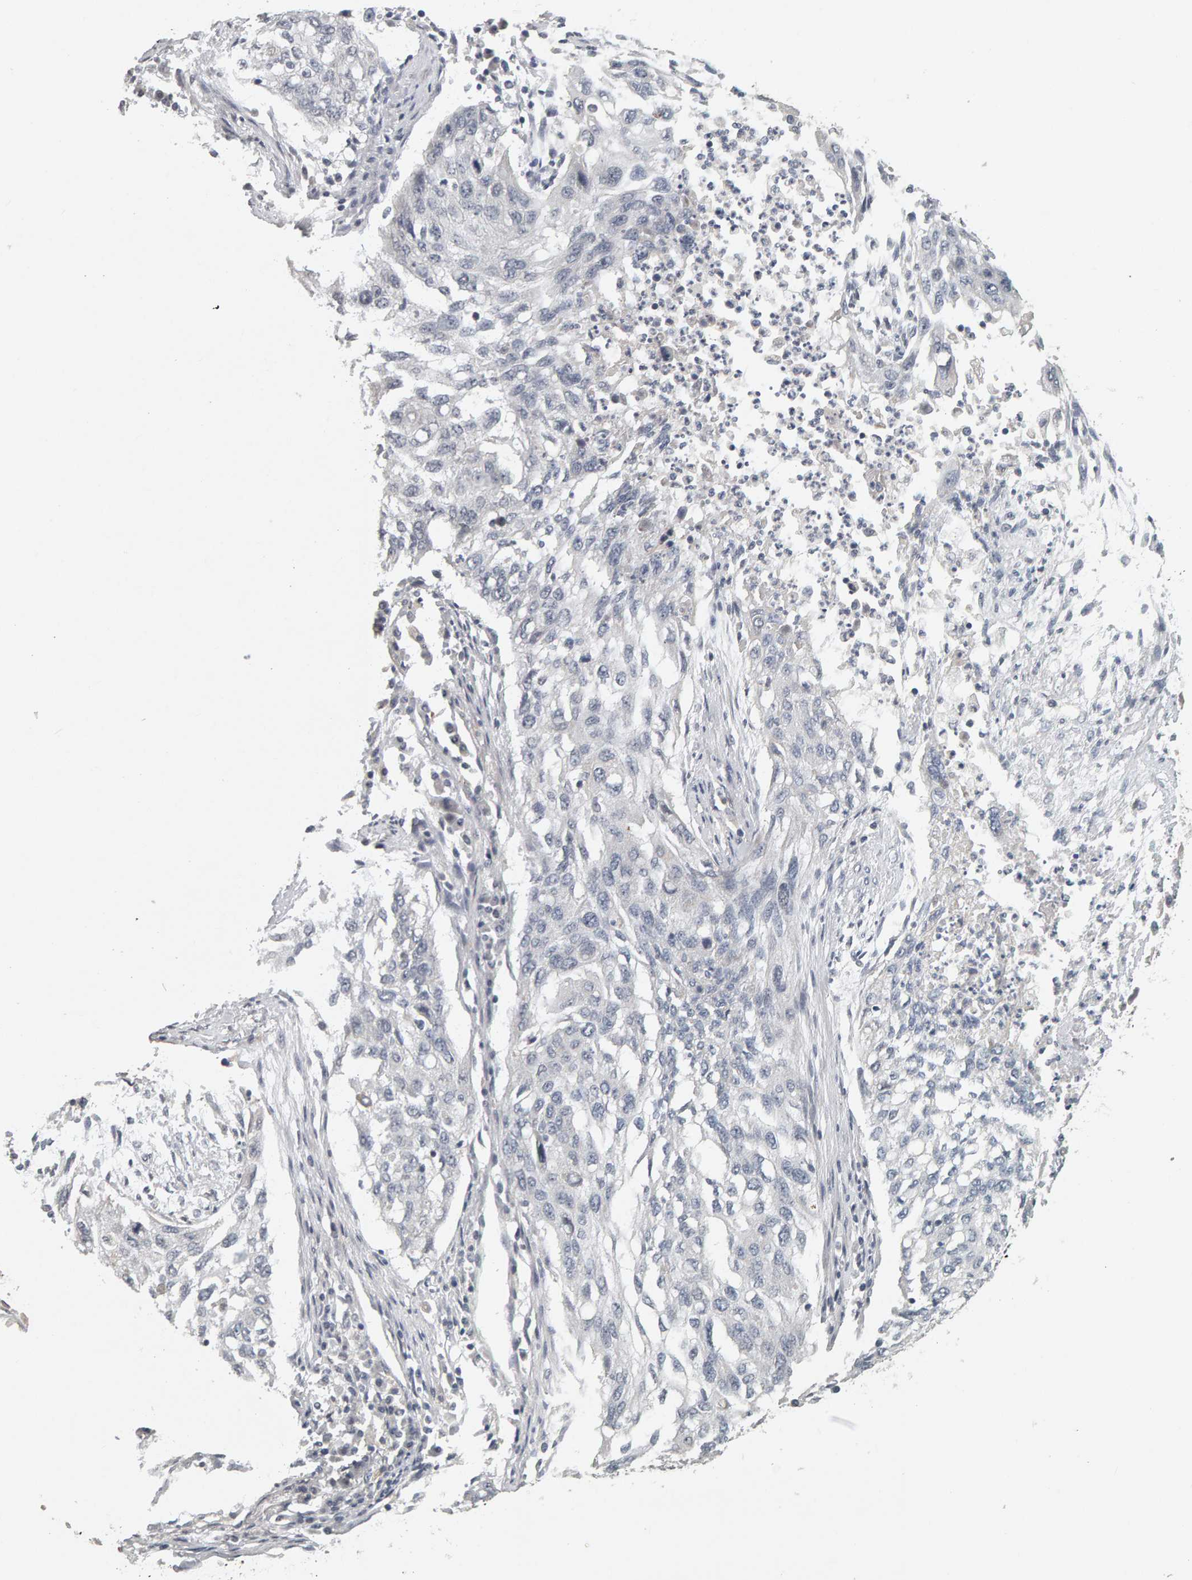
{"staining": {"intensity": "negative", "quantity": "none", "location": "none"}, "tissue": "lung cancer", "cell_type": "Tumor cells", "image_type": "cancer", "snomed": [{"axis": "morphology", "description": "Squamous cell carcinoma, NOS"}, {"axis": "topography", "description": "Lung"}], "caption": "DAB (3,3'-diaminobenzidine) immunohistochemical staining of human lung cancer (squamous cell carcinoma) reveals no significant expression in tumor cells.", "gene": "TEFM", "patient": {"sex": "female", "age": 63}}